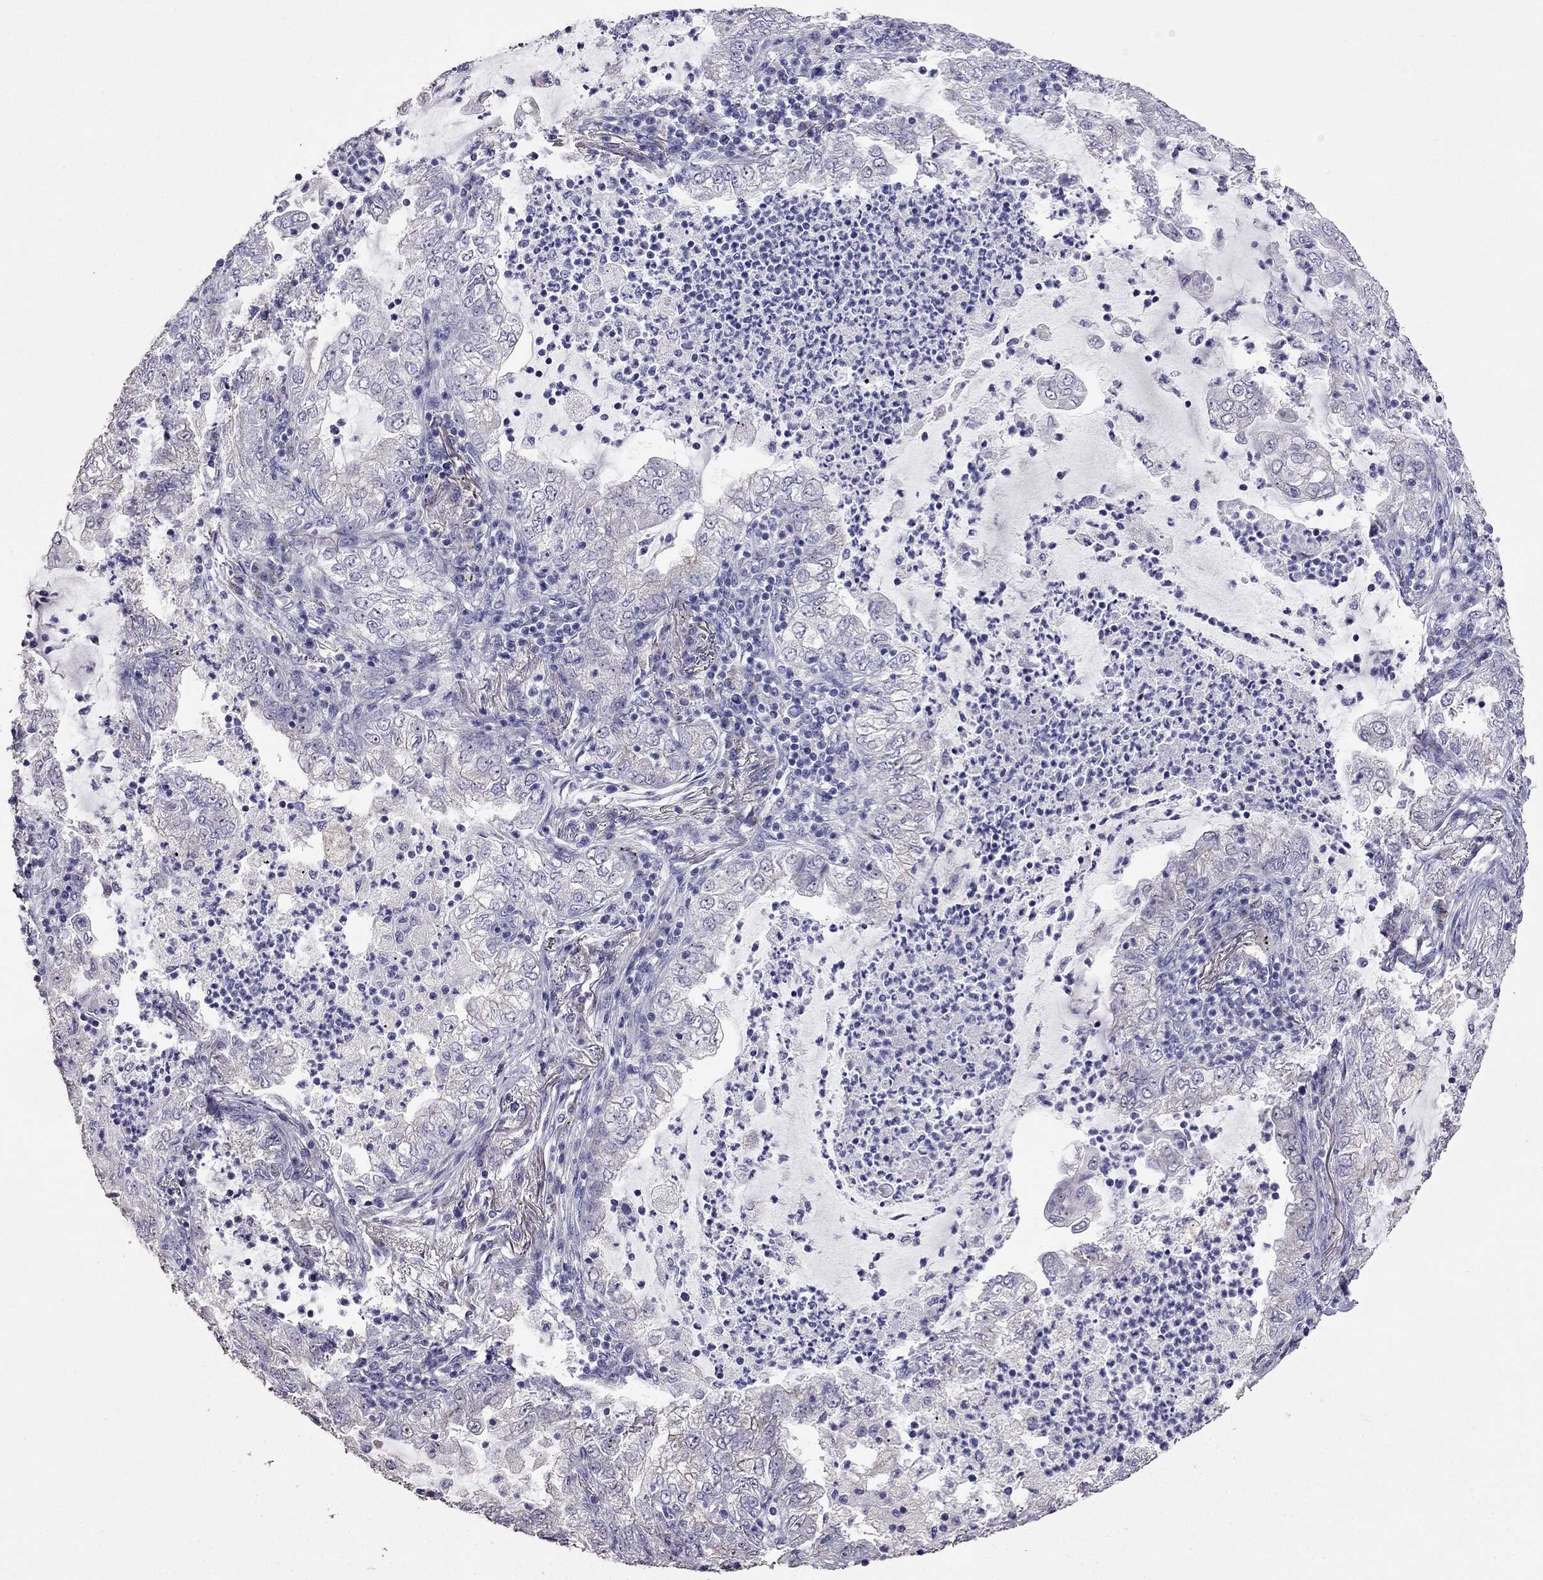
{"staining": {"intensity": "weak", "quantity": "<25%", "location": "cytoplasmic/membranous"}, "tissue": "lung cancer", "cell_type": "Tumor cells", "image_type": "cancer", "snomed": [{"axis": "morphology", "description": "Adenocarcinoma, NOS"}, {"axis": "topography", "description": "Lung"}], "caption": "There is no significant staining in tumor cells of lung cancer (adenocarcinoma).", "gene": "AK5", "patient": {"sex": "female", "age": 73}}